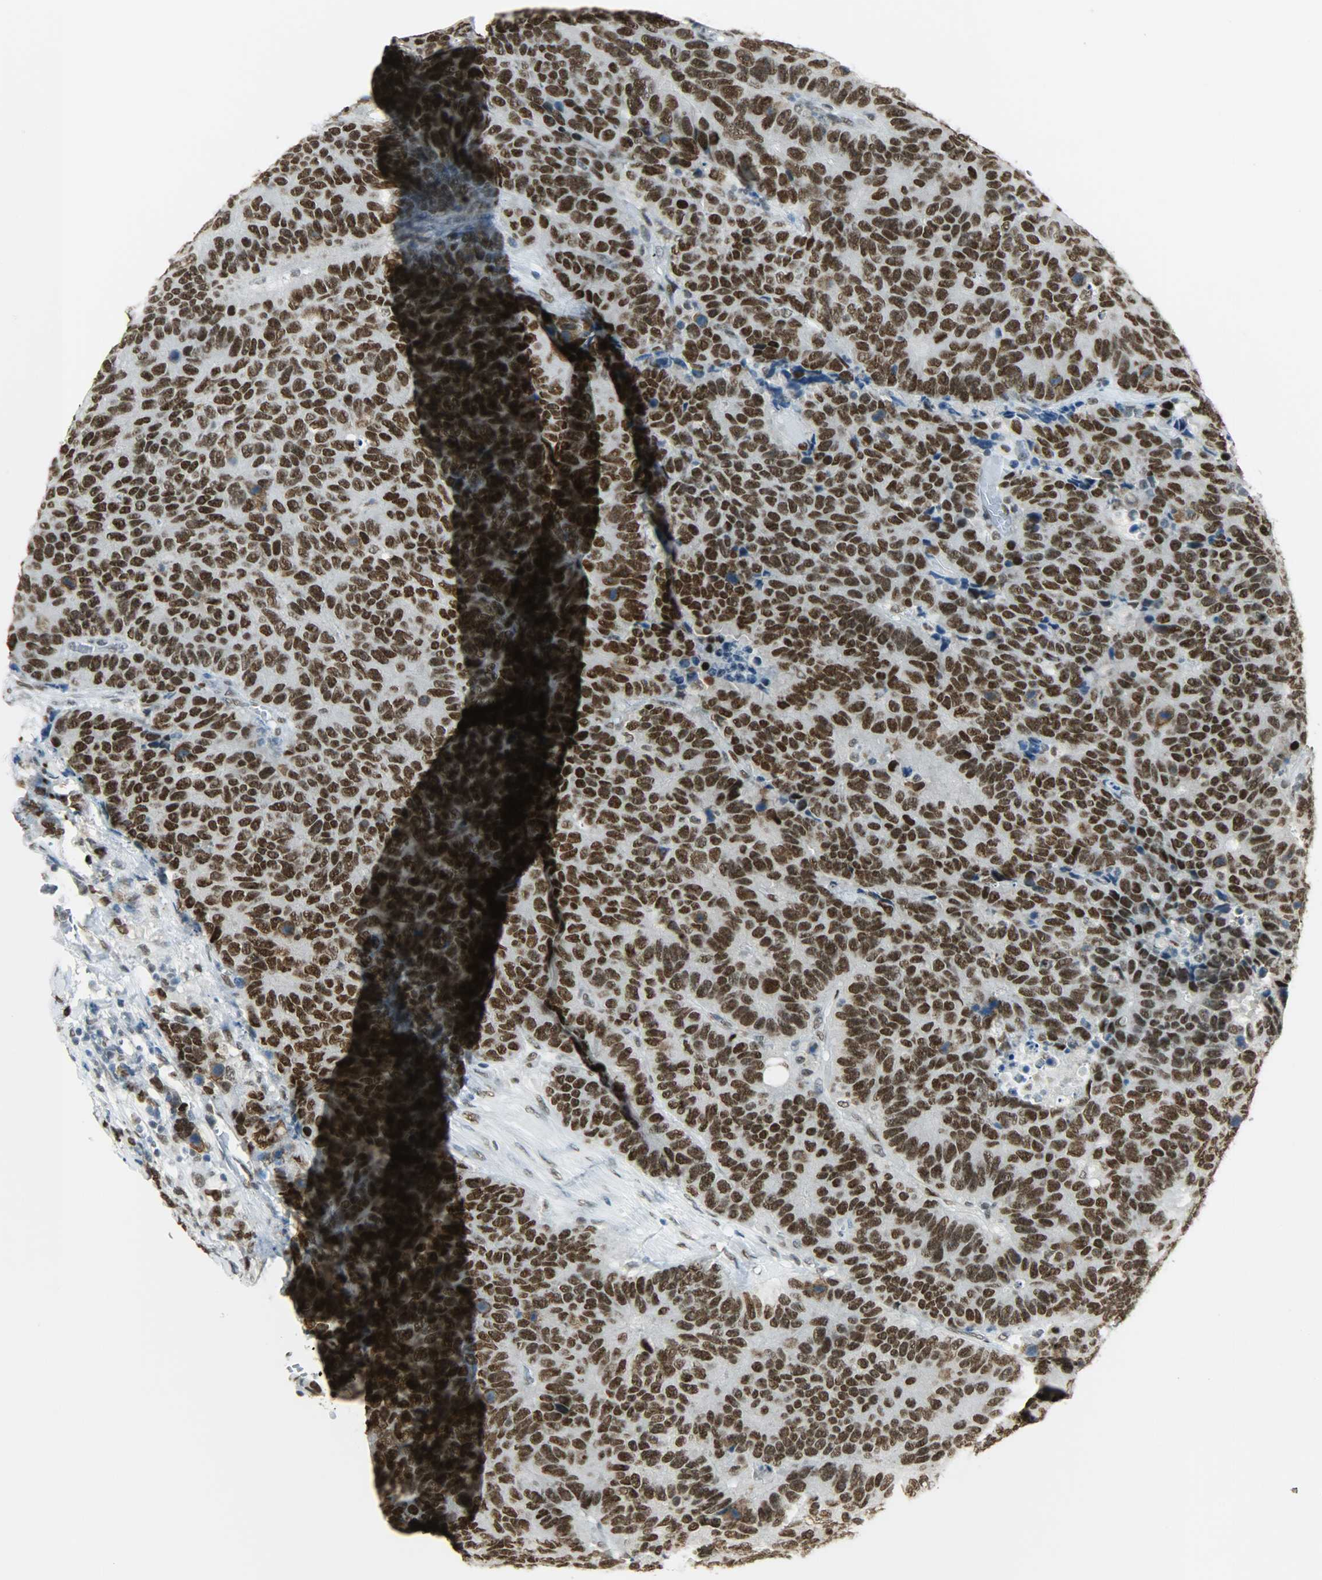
{"staining": {"intensity": "strong", "quantity": ">75%", "location": "nuclear"}, "tissue": "colorectal cancer", "cell_type": "Tumor cells", "image_type": "cancer", "snomed": [{"axis": "morphology", "description": "Adenocarcinoma, NOS"}, {"axis": "topography", "description": "Colon"}], "caption": "Approximately >75% of tumor cells in human colorectal adenocarcinoma demonstrate strong nuclear protein staining as visualized by brown immunohistochemical staining.", "gene": "MYEF2", "patient": {"sex": "female", "age": 86}}